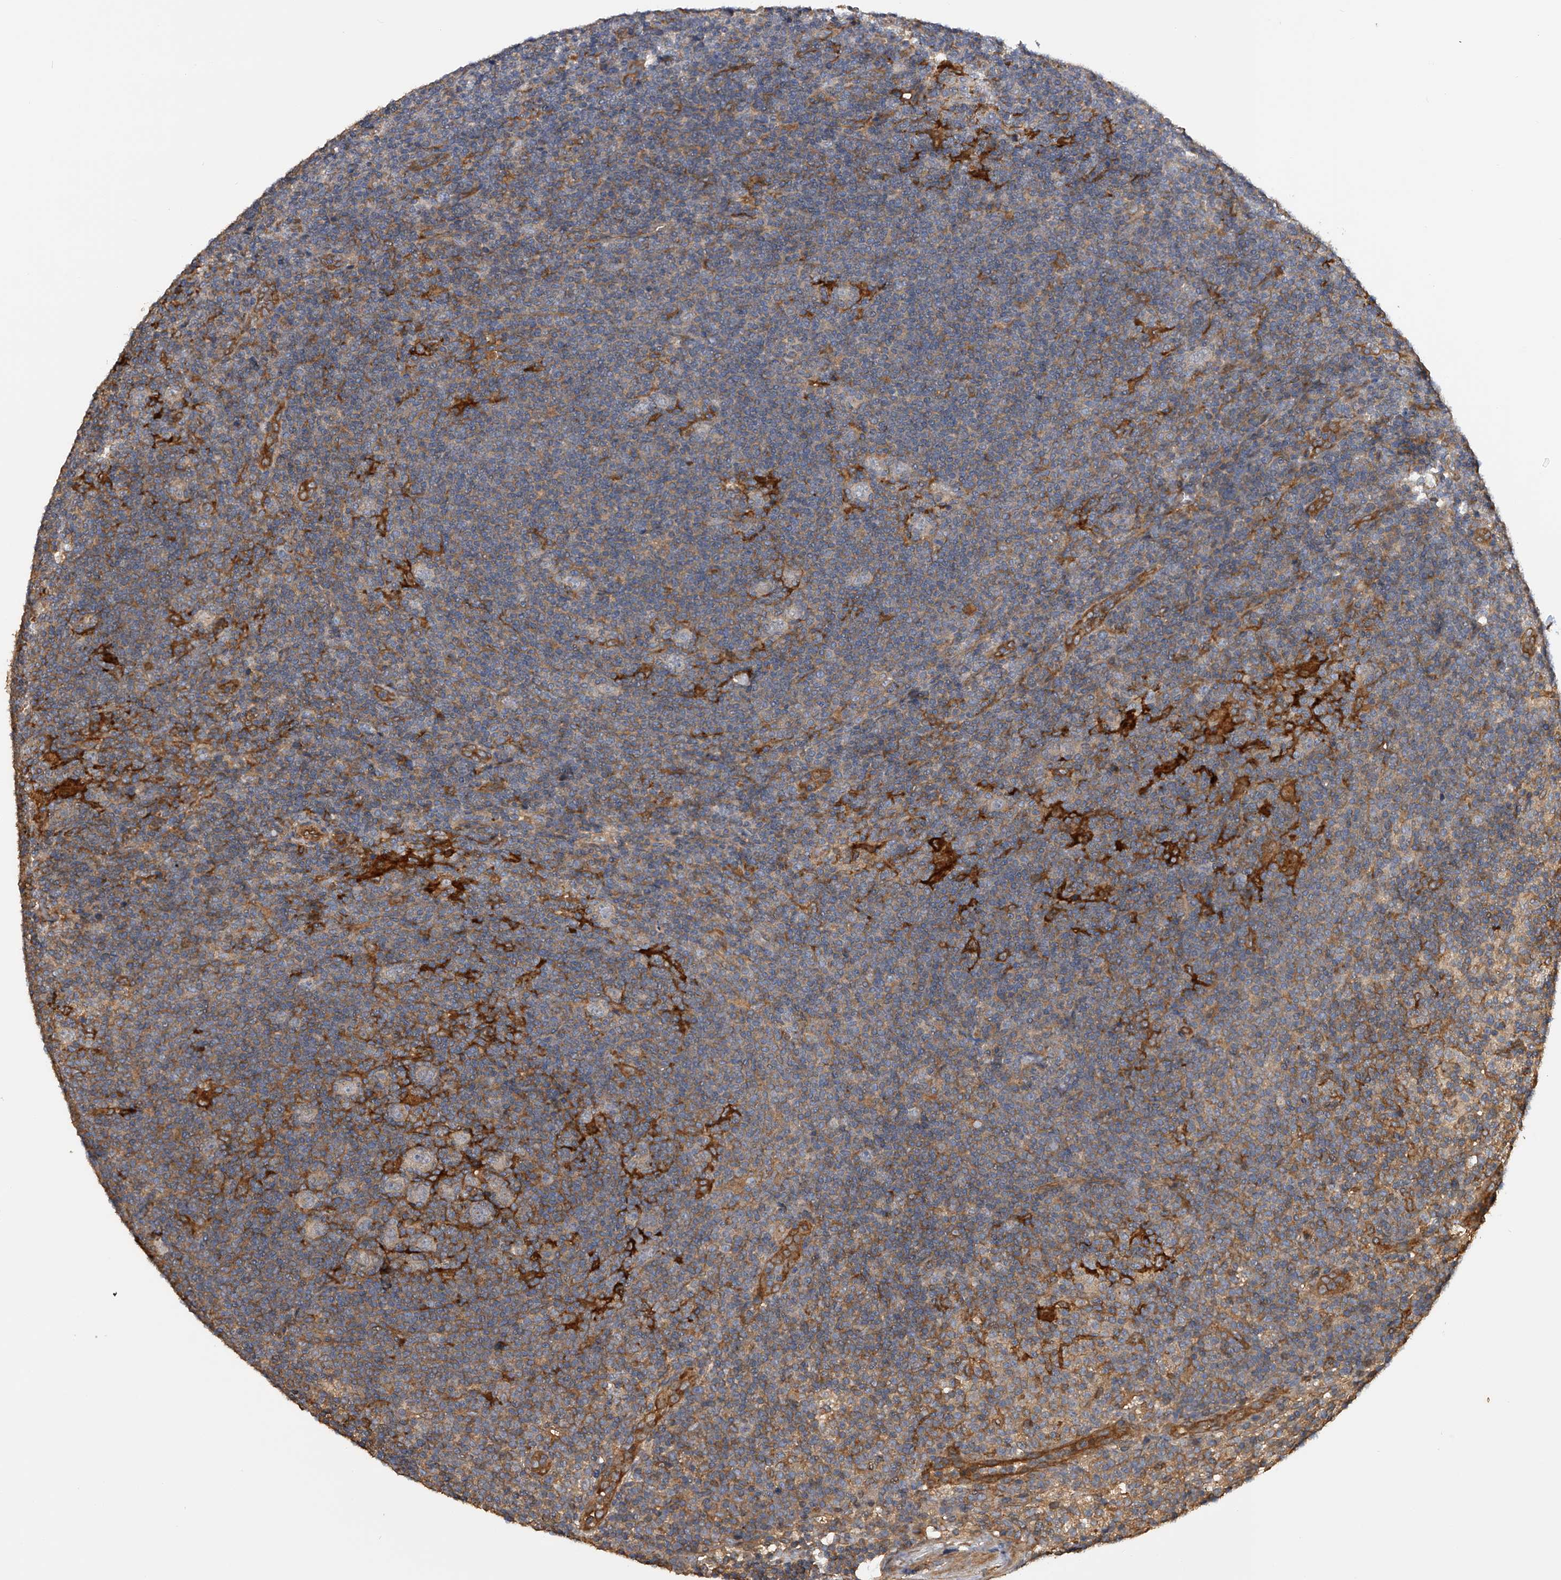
{"staining": {"intensity": "weak", "quantity": "25%-75%", "location": "cytoplasmic/membranous"}, "tissue": "lymphoma", "cell_type": "Tumor cells", "image_type": "cancer", "snomed": [{"axis": "morphology", "description": "Hodgkin's disease, NOS"}, {"axis": "topography", "description": "Lymph node"}], "caption": "Tumor cells show low levels of weak cytoplasmic/membranous expression in approximately 25%-75% of cells in human Hodgkin's disease.", "gene": "PTPRA", "patient": {"sex": "female", "age": 57}}